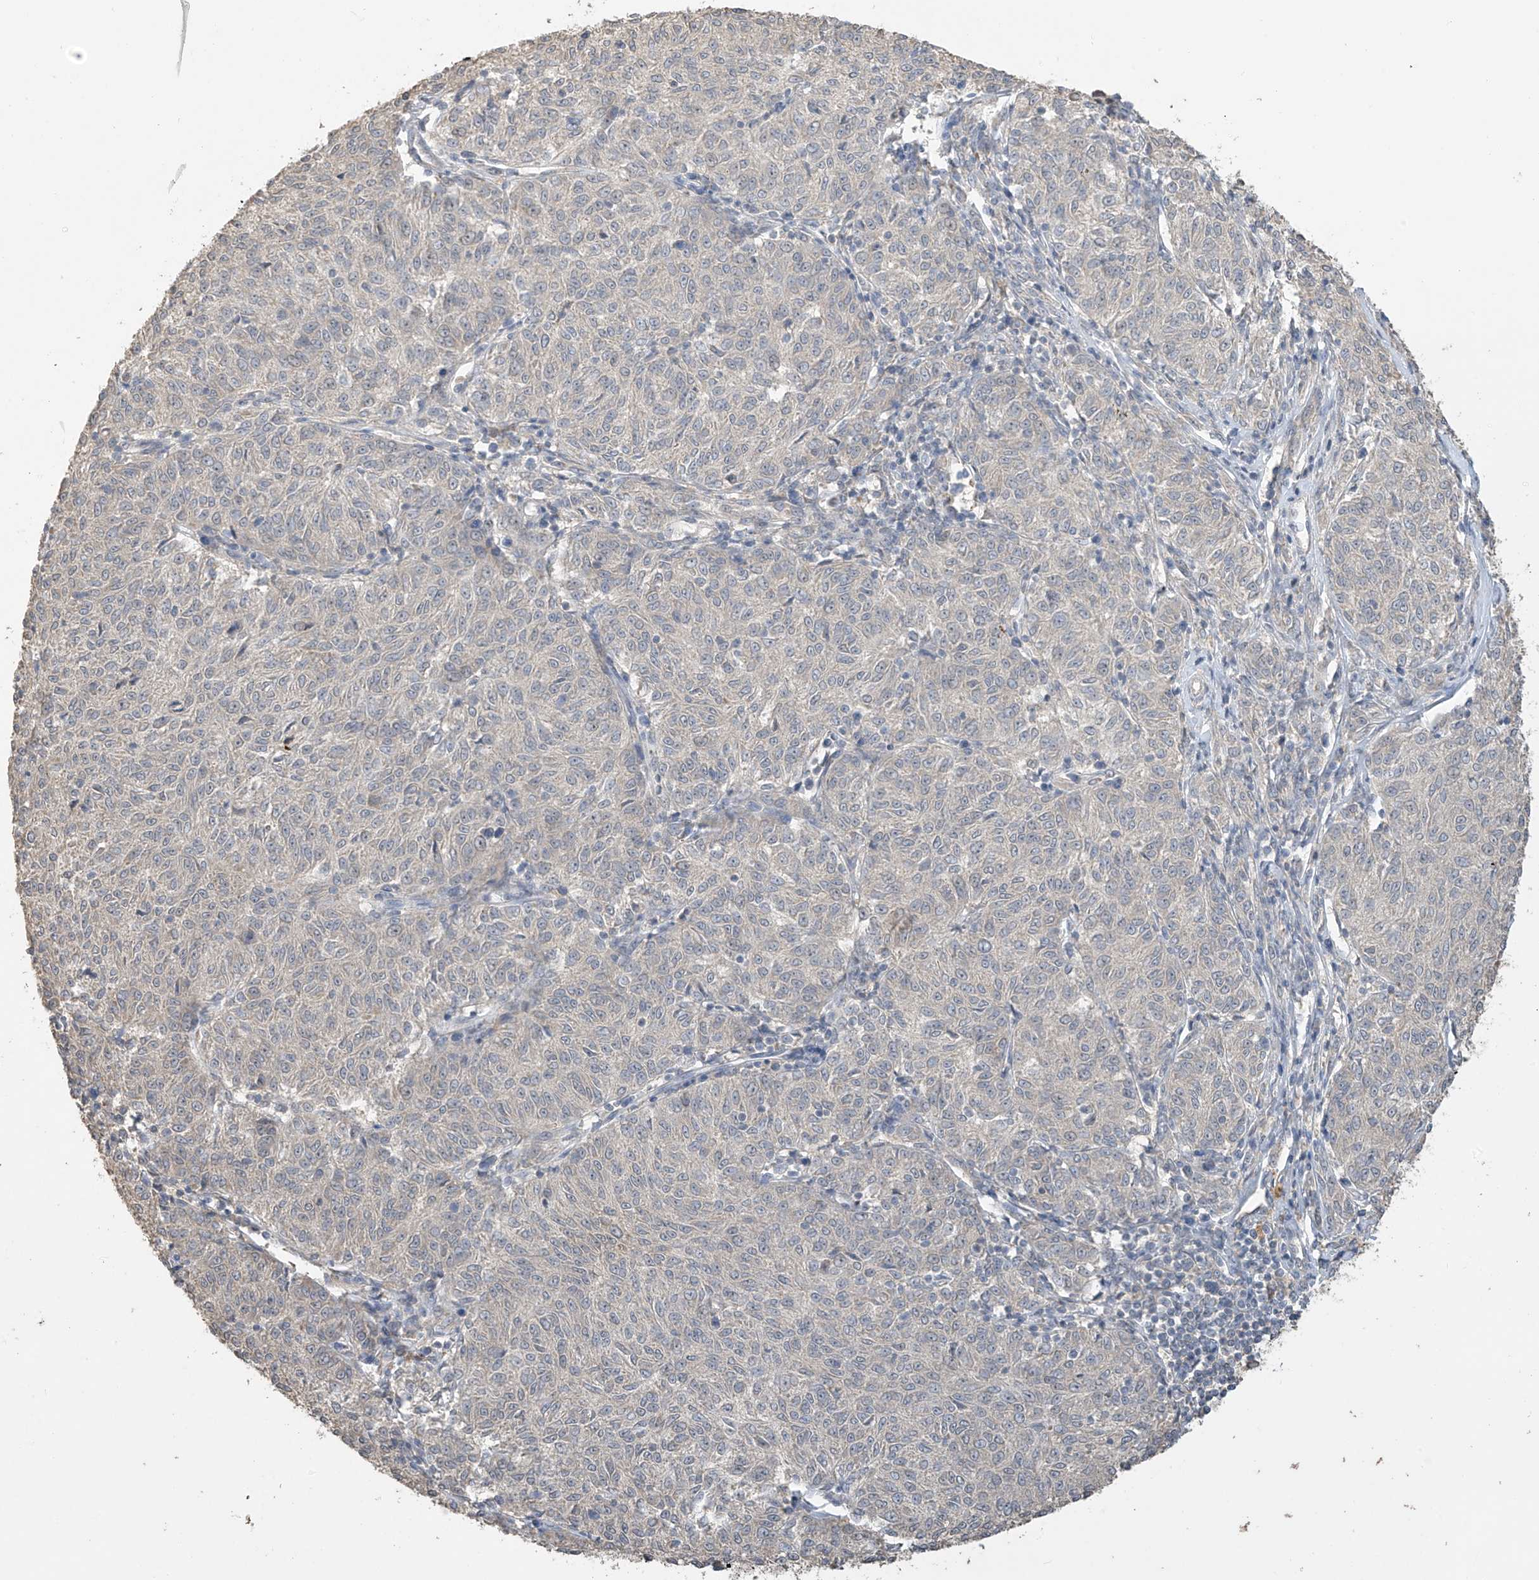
{"staining": {"intensity": "negative", "quantity": "none", "location": "none"}, "tissue": "melanoma", "cell_type": "Tumor cells", "image_type": "cancer", "snomed": [{"axis": "morphology", "description": "Malignant melanoma, NOS"}, {"axis": "topography", "description": "Skin"}], "caption": "DAB immunohistochemical staining of melanoma reveals no significant expression in tumor cells.", "gene": "SLFN14", "patient": {"sex": "female", "age": 72}}